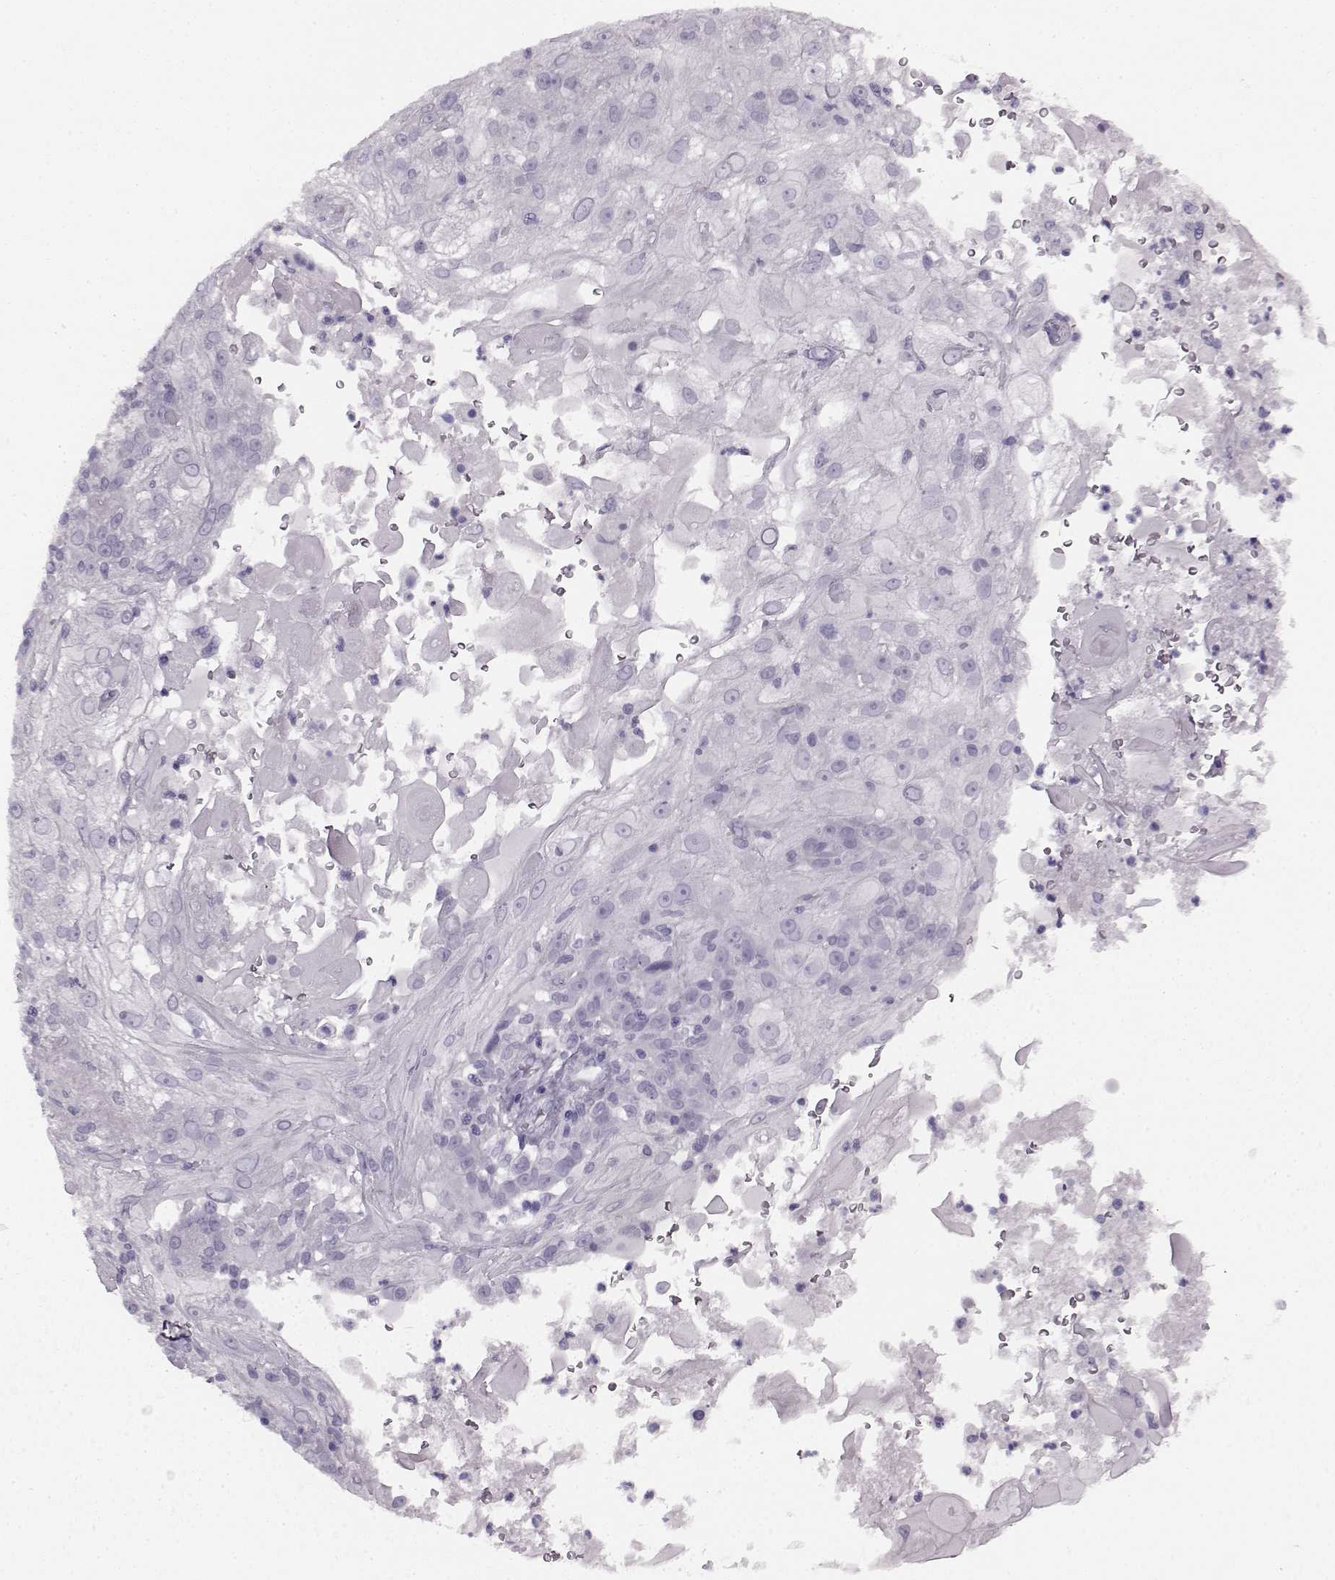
{"staining": {"intensity": "negative", "quantity": "none", "location": "none"}, "tissue": "skin cancer", "cell_type": "Tumor cells", "image_type": "cancer", "snomed": [{"axis": "morphology", "description": "Normal tissue, NOS"}, {"axis": "morphology", "description": "Squamous cell carcinoma, NOS"}, {"axis": "topography", "description": "Skin"}], "caption": "Immunohistochemistry (IHC) of skin cancer (squamous cell carcinoma) displays no expression in tumor cells.", "gene": "JSRP1", "patient": {"sex": "female", "age": 83}}